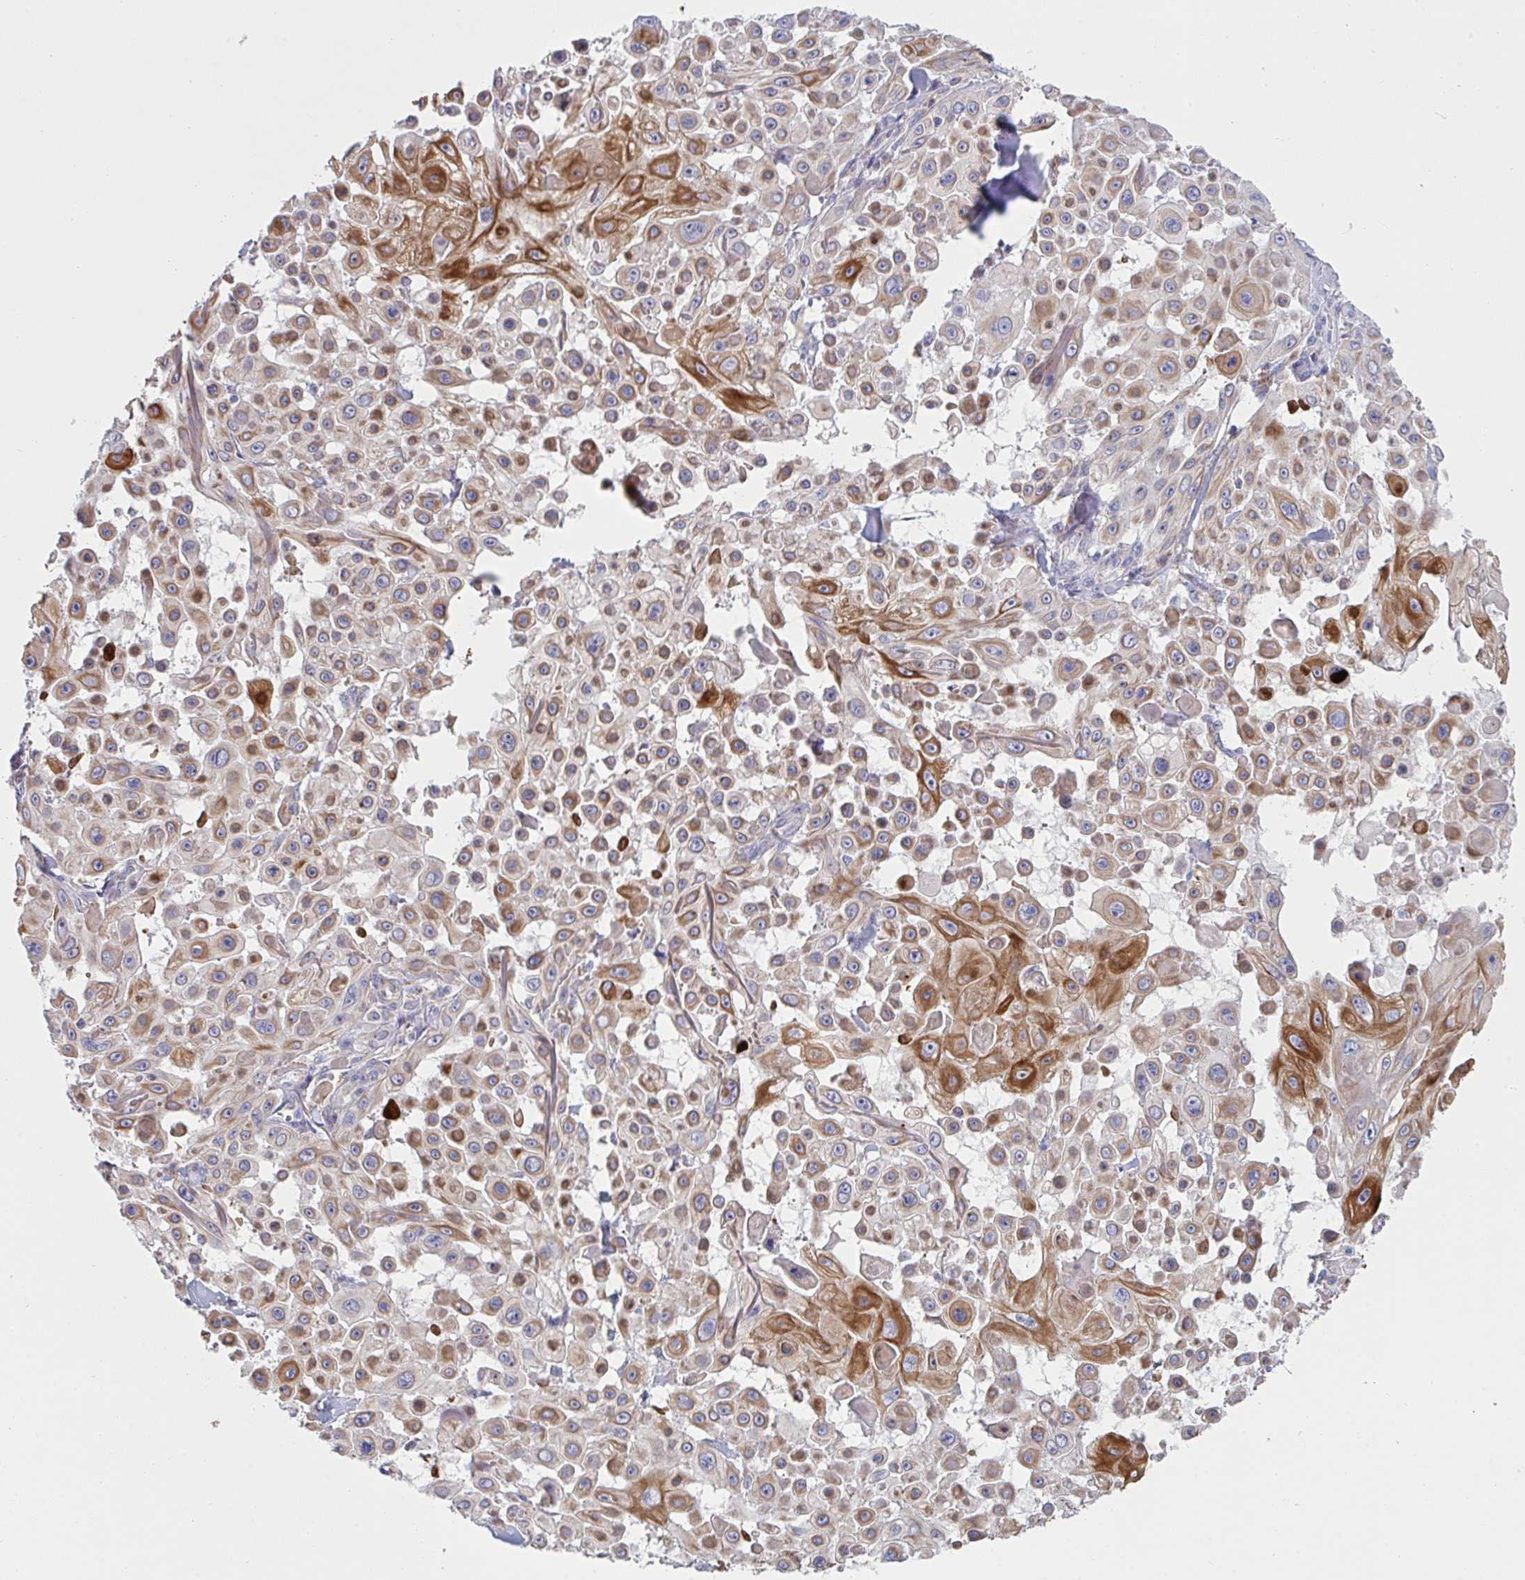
{"staining": {"intensity": "strong", "quantity": "25%-75%", "location": "cytoplasmic/membranous"}, "tissue": "skin cancer", "cell_type": "Tumor cells", "image_type": "cancer", "snomed": [{"axis": "morphology", "description": "Squamous cell carcinoma, NOS"}, {"axis": "topography", "description": "Skin"}], "caption": "A high-resolution histopathology image shows immunohistochemistry (IHC) staining of skin cancer, which exhibits strong cytoplasmic/membranous positivity in approximately 25%-75% of tumor cells.", "gene": "NDUFA7", "patient": {"sex": "male", "age": 91}}